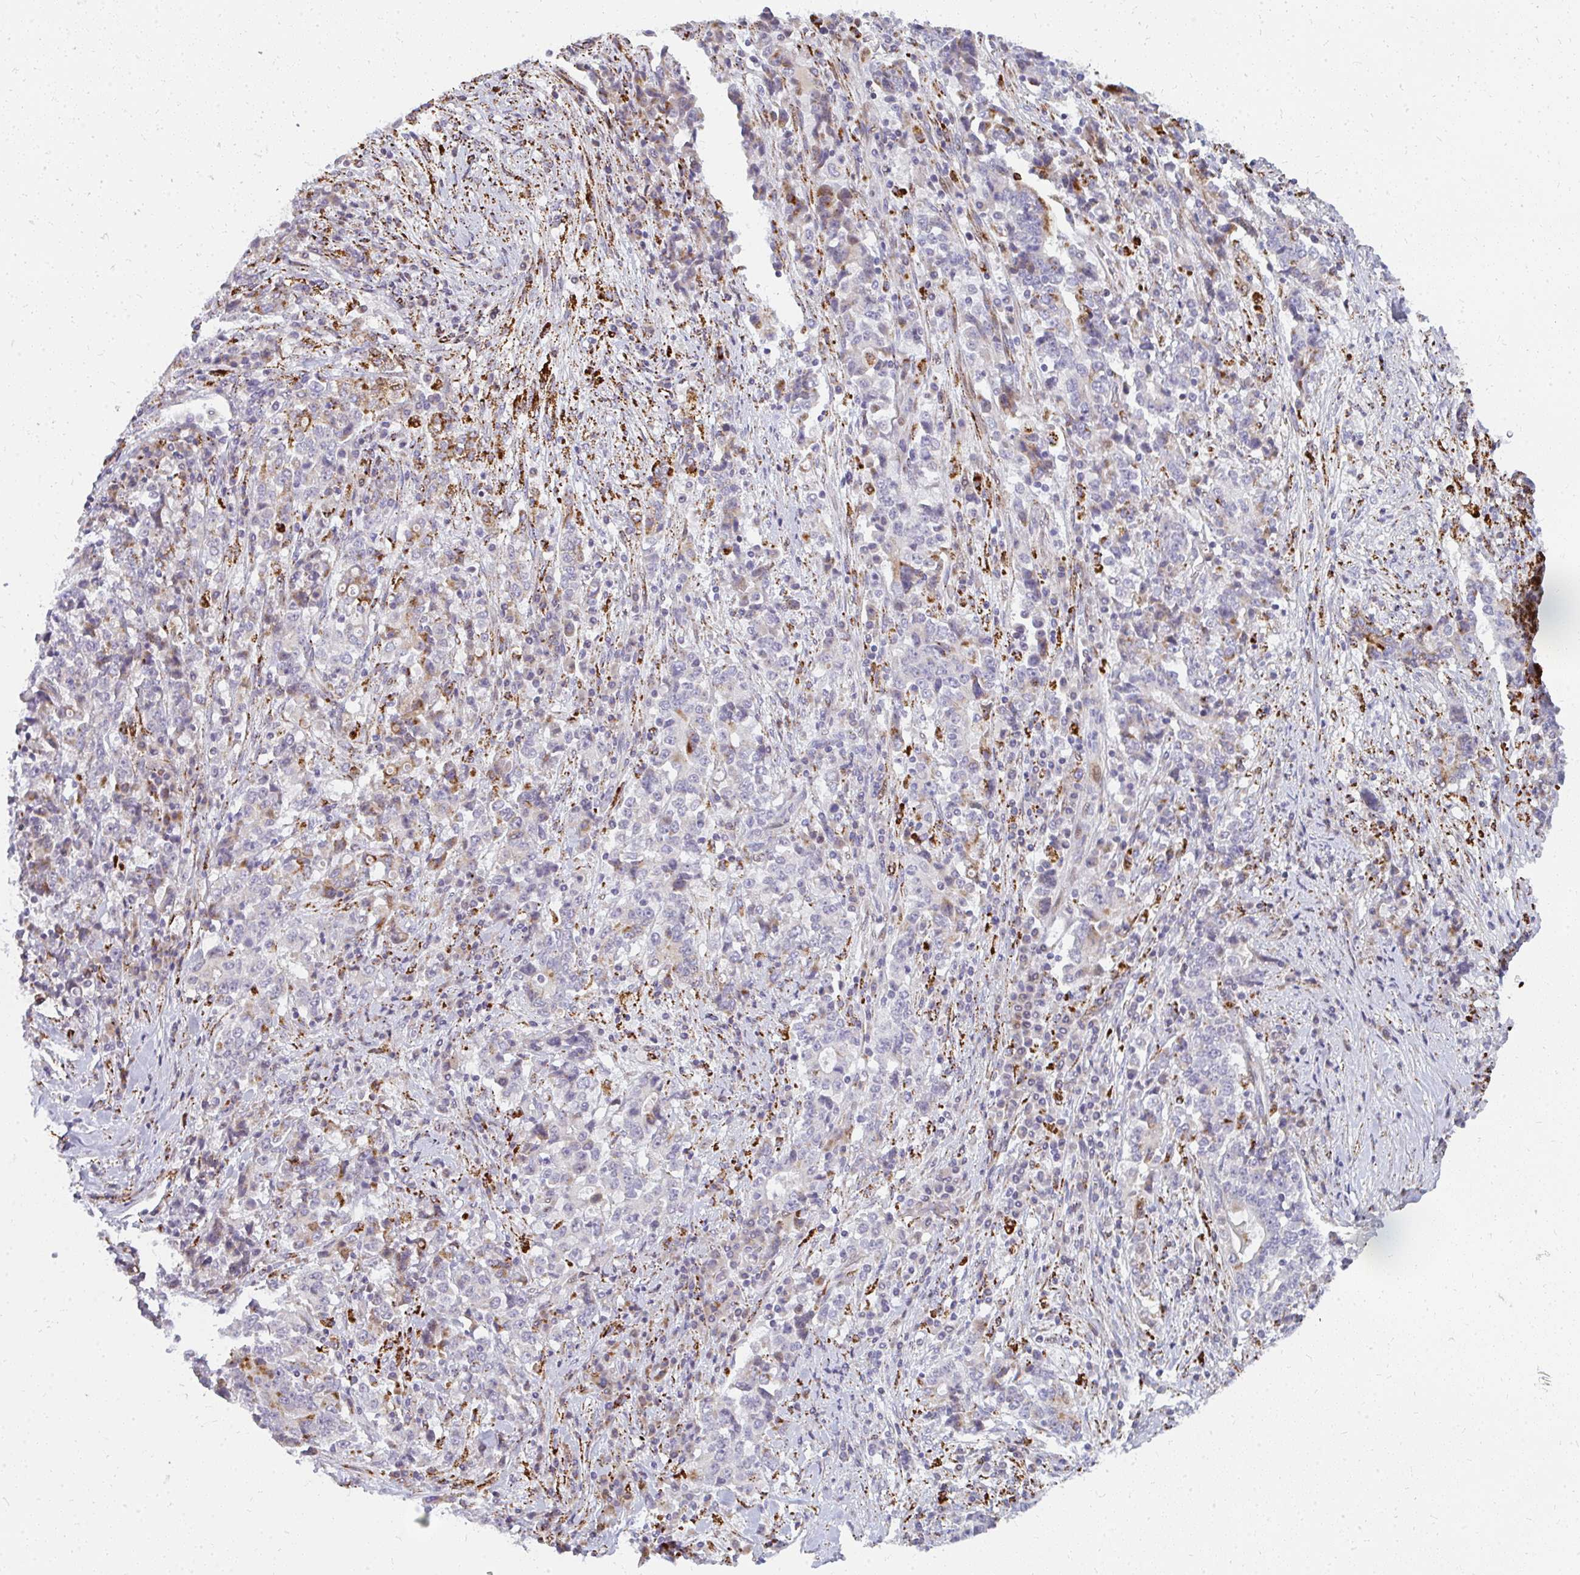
{"staining": {"intensity": "negative", "quantity": "none", "location": "none"}, "tissue": "stomach cancer", "cell_type": "Tumor cells", "image_type": "cancer", "snomed": [{"axis": "morphology", "description": "Normal tissue, NOS"}, {"axis": "morphology", "description": "Adenocarcinoma, NOS"}, {"axis": "topography", "description": "Stomach, upper"}, {"axis": "topography", "description": "Stomach"}], "caption": "Tumor cells are negative for protein expression in human stomach cancer (adenocarcinoma).", "gene": "PLA2G5", "patient": {"sex": "male", "age": 59}}